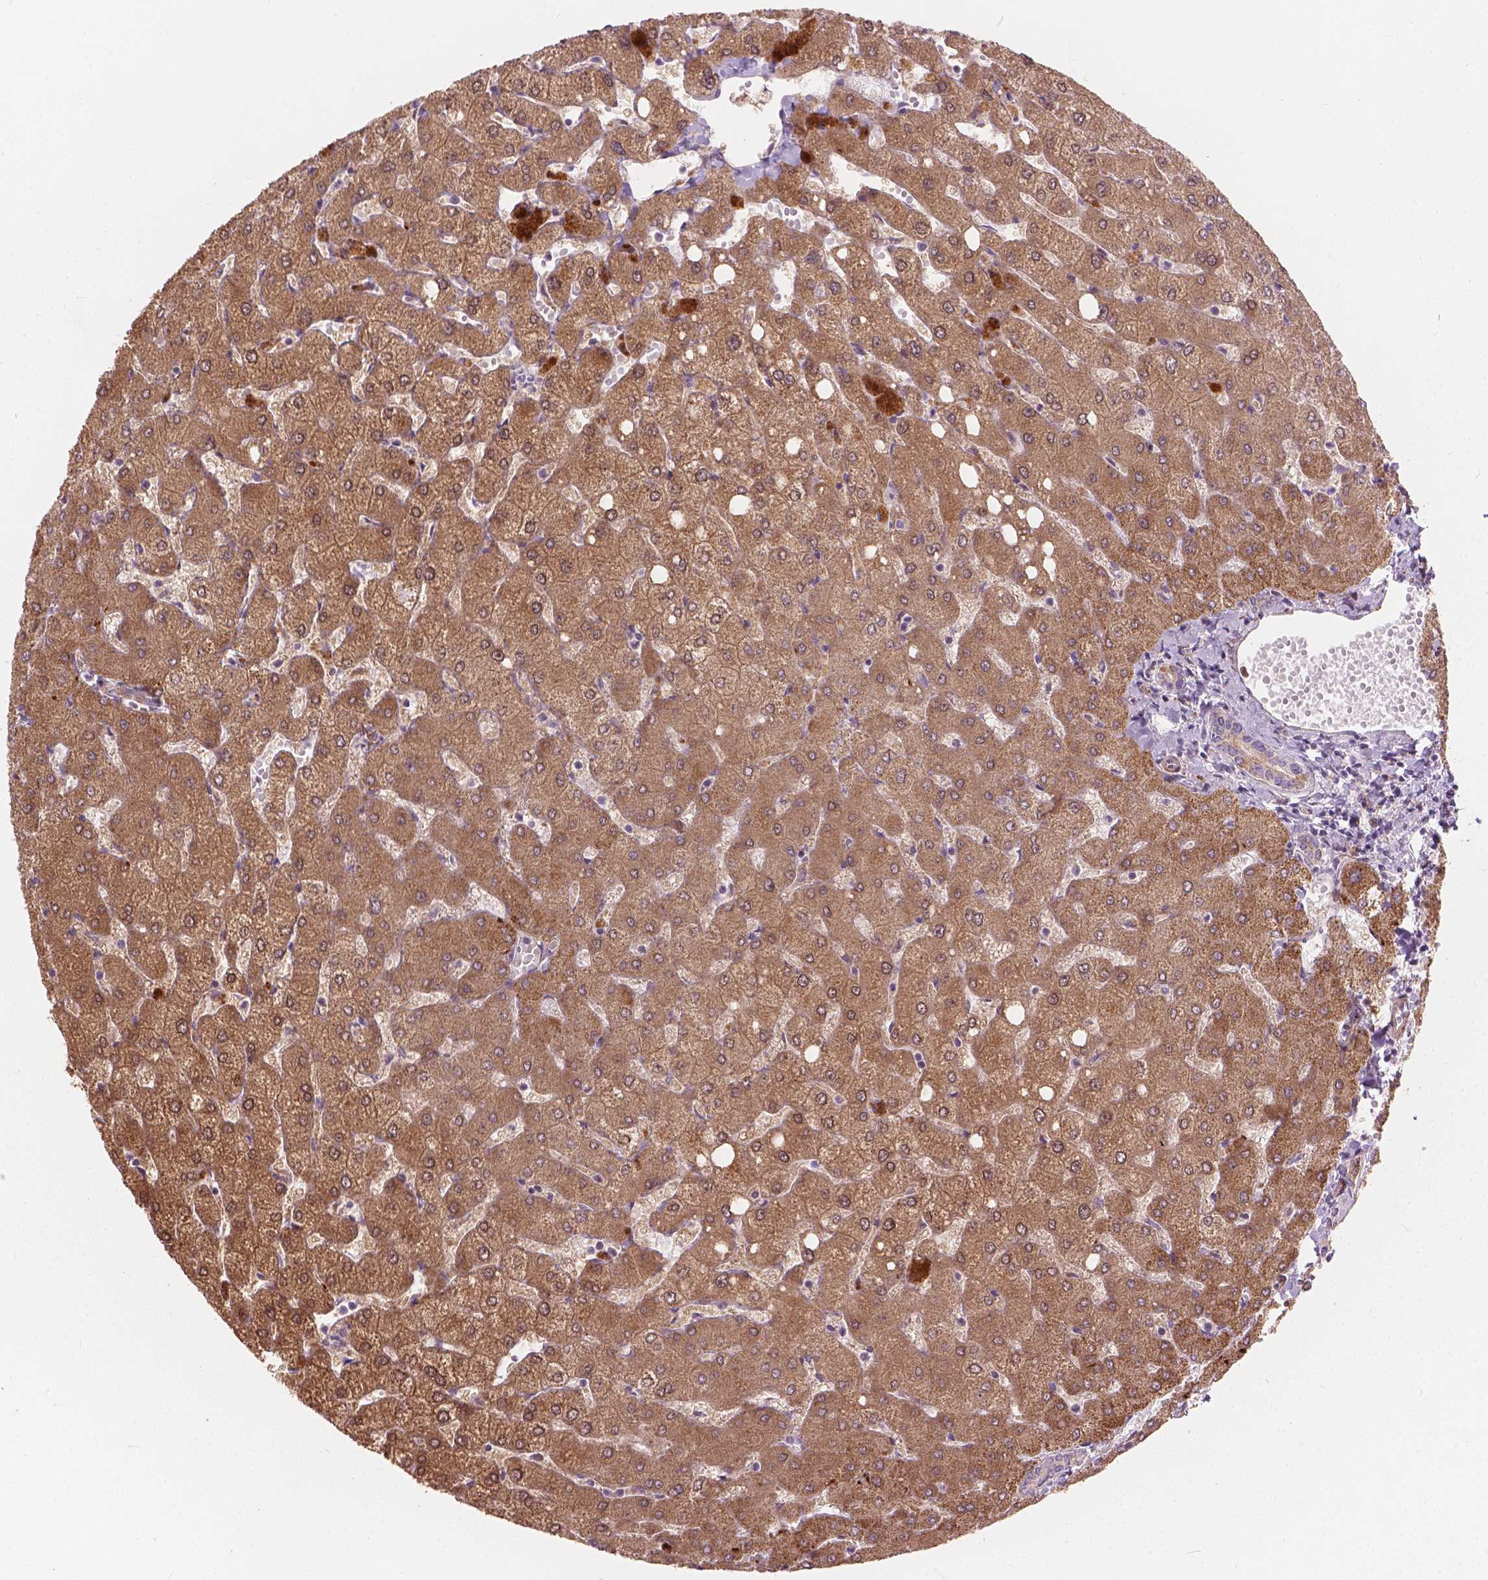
{"staining": {"intensity": "weak", "quantity": "<25%", "location": "cytoplasmic/membranous"}, "tissue": "liver", "cell_type": "Cholangiocytes", "image_type": "normal", "snomed": [{"axis": "morphology", "description": "Normal tissue, NOS"}, {"axis": "topography", "description": "Liver"}], "caption": "This photomicrograph is of unremarkable liver stained with immunohistochemistry (IHC) to label a protein in brown with the nuclei are counter-stained blue. There is no staining in cholangiocytes.", "gene": "MORN1", "patient": {"sex": "female", "age": 54}}